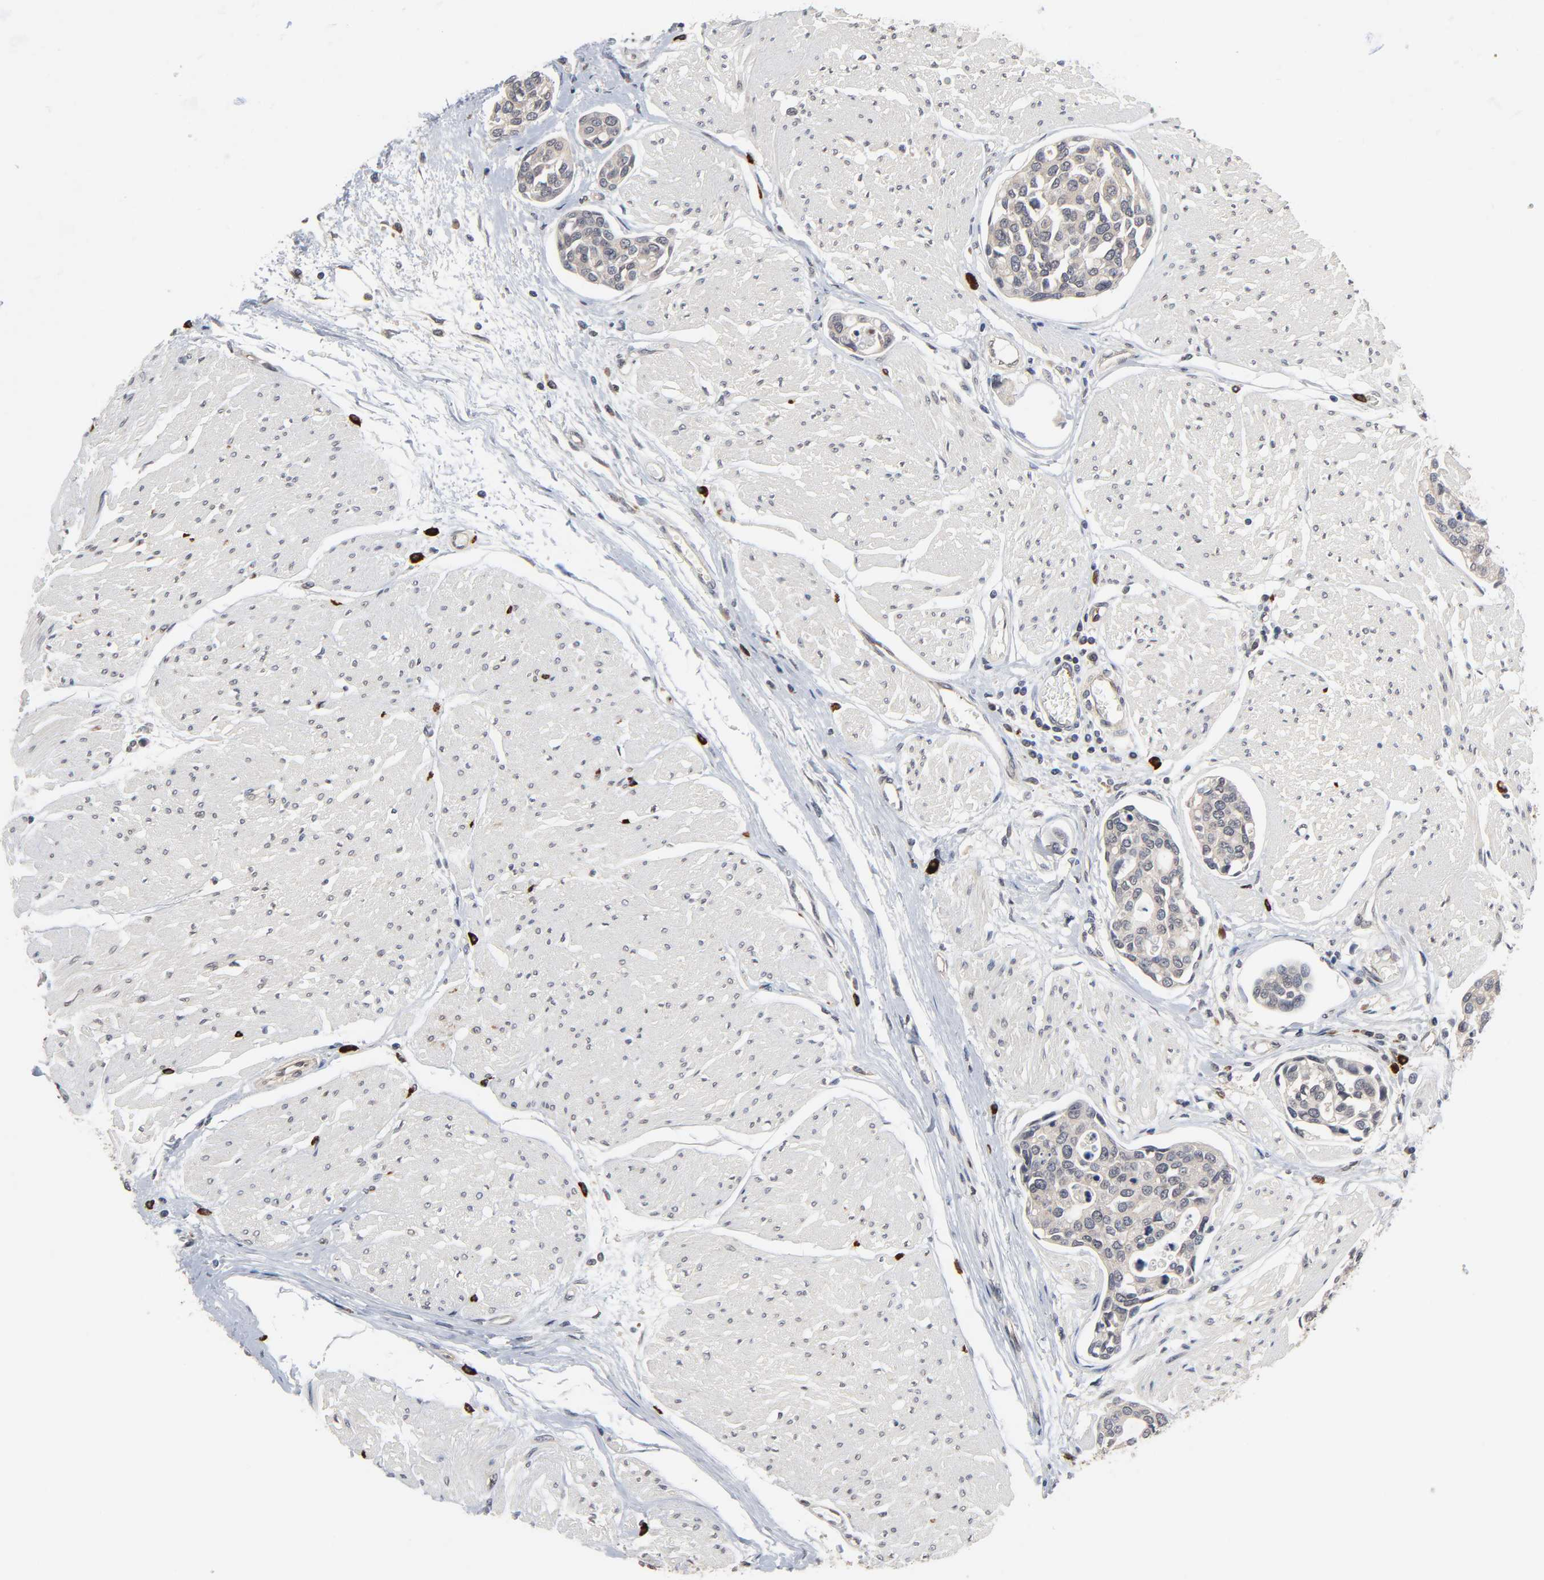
{"staining": {"intensity": "weak", "quantity": ">75%", "location": "cytoplasmic/membranous"}, "tissue": "urothelial cancer", "cell_type": "Tumor cells", "image_type": "cancer", "snomed": [{"axis": "morphology", "description": "Urothelial carcinoma, High grade"}, {"axis": "topography", "description": "Urinary bladder"}], "caption": "A histopathology image of urothelial cancer stained for a protein displays weak cytoplasmic/membranous brown staining in tumor cells.", "gene": "CCDC175", "patient": {"sex": "male", "age": 78}}